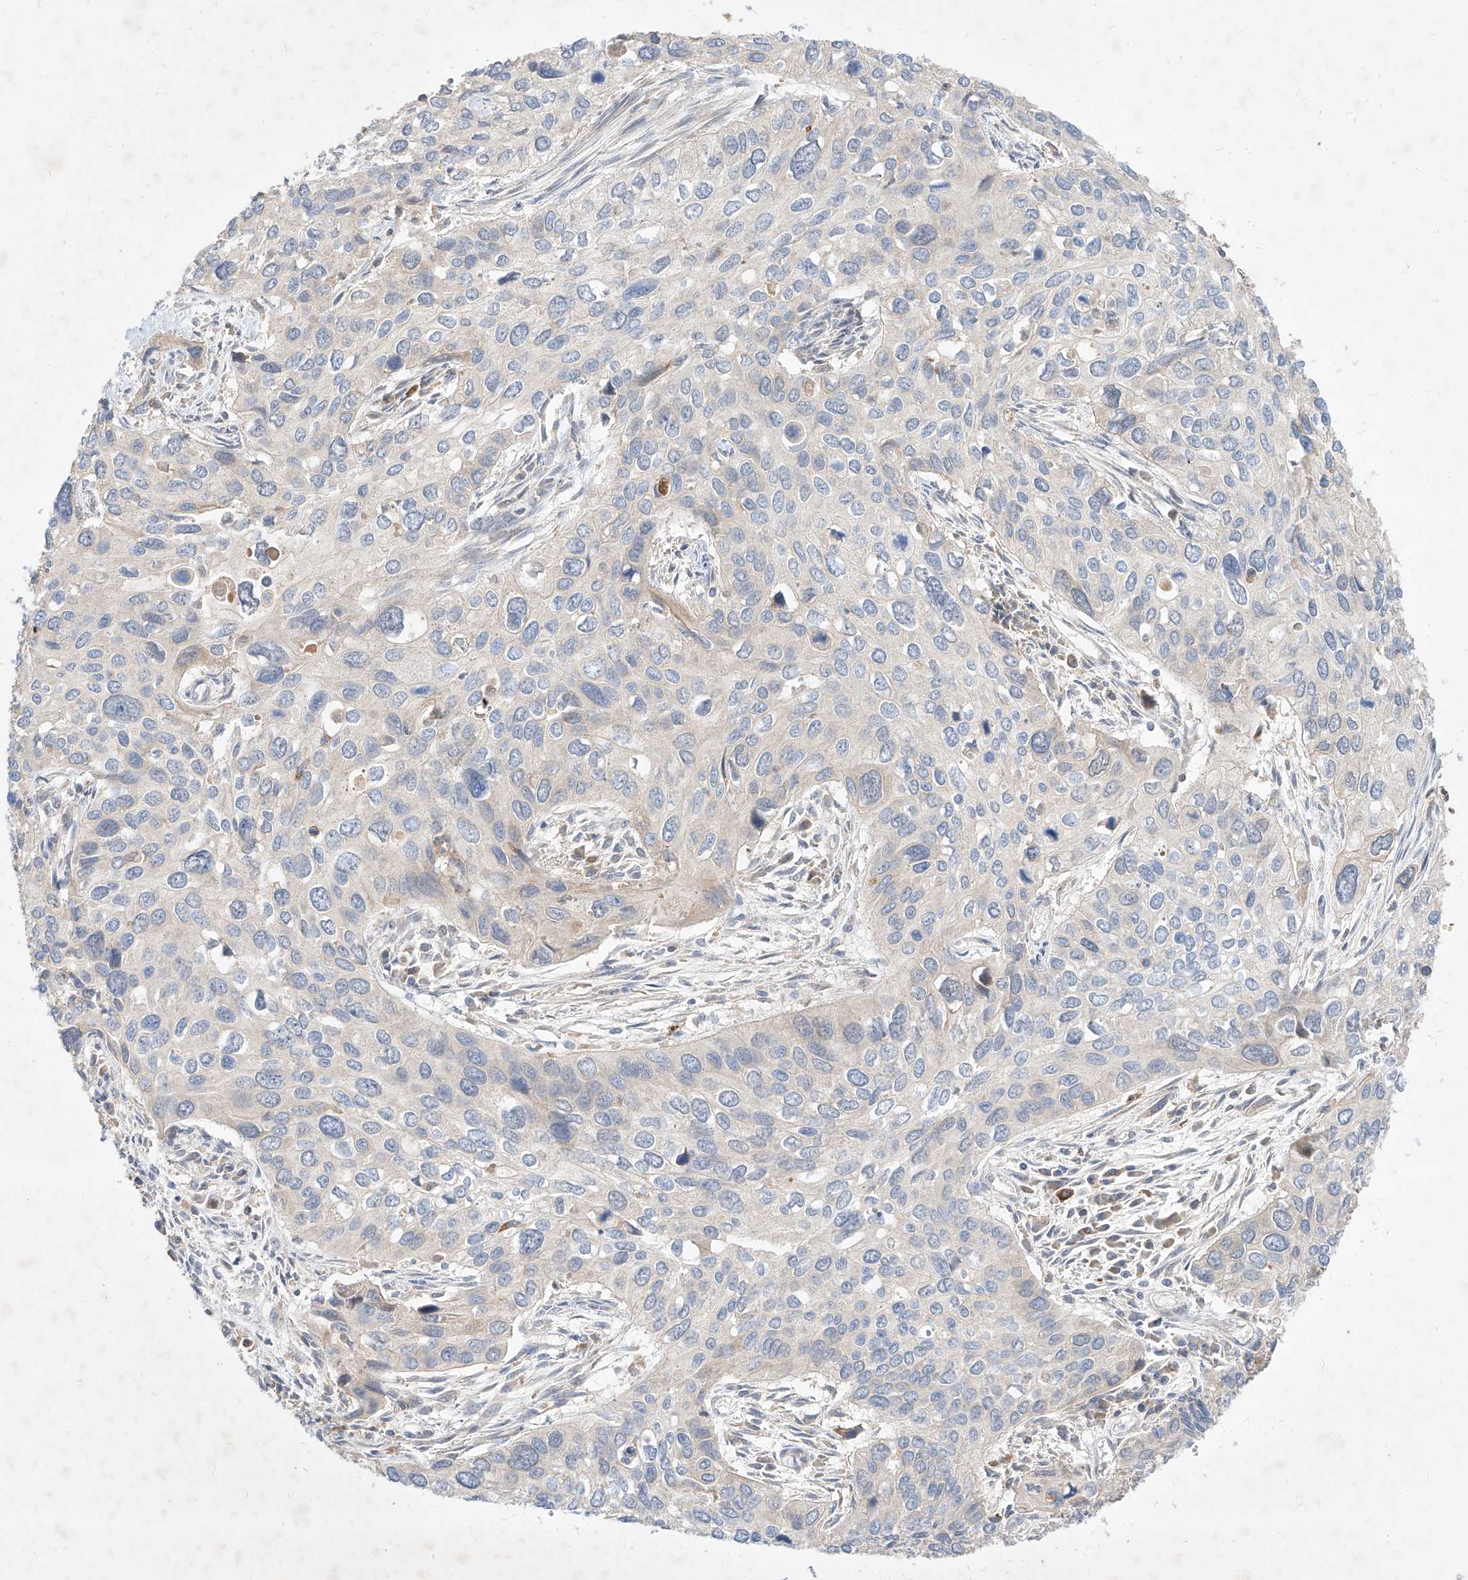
{"staining": {"intensity": "negative", "quantity": "none", "location": "none"}, "tissue": "cervical cancer", "cell_type": "Tumor cells", "image_type": "cancer", "snomed": [{"axis": "morphology", "description": "Squamous cell carcinoma, NOS"}, {"axis": "topography", "description": "Cervix"}], "caption": "High power microscopy photomicrograph of an immunohistochemistry image of cervical cancer, revealing no significant positivity in tumor cells. The staining was performed using DAB to visualize the protein expression in brown, while the nuclei were stained in blue with hematoxylin (Magnification: 20x).", "gene": "TSNAX", "patient": {"sex": "female", "age": 55}}